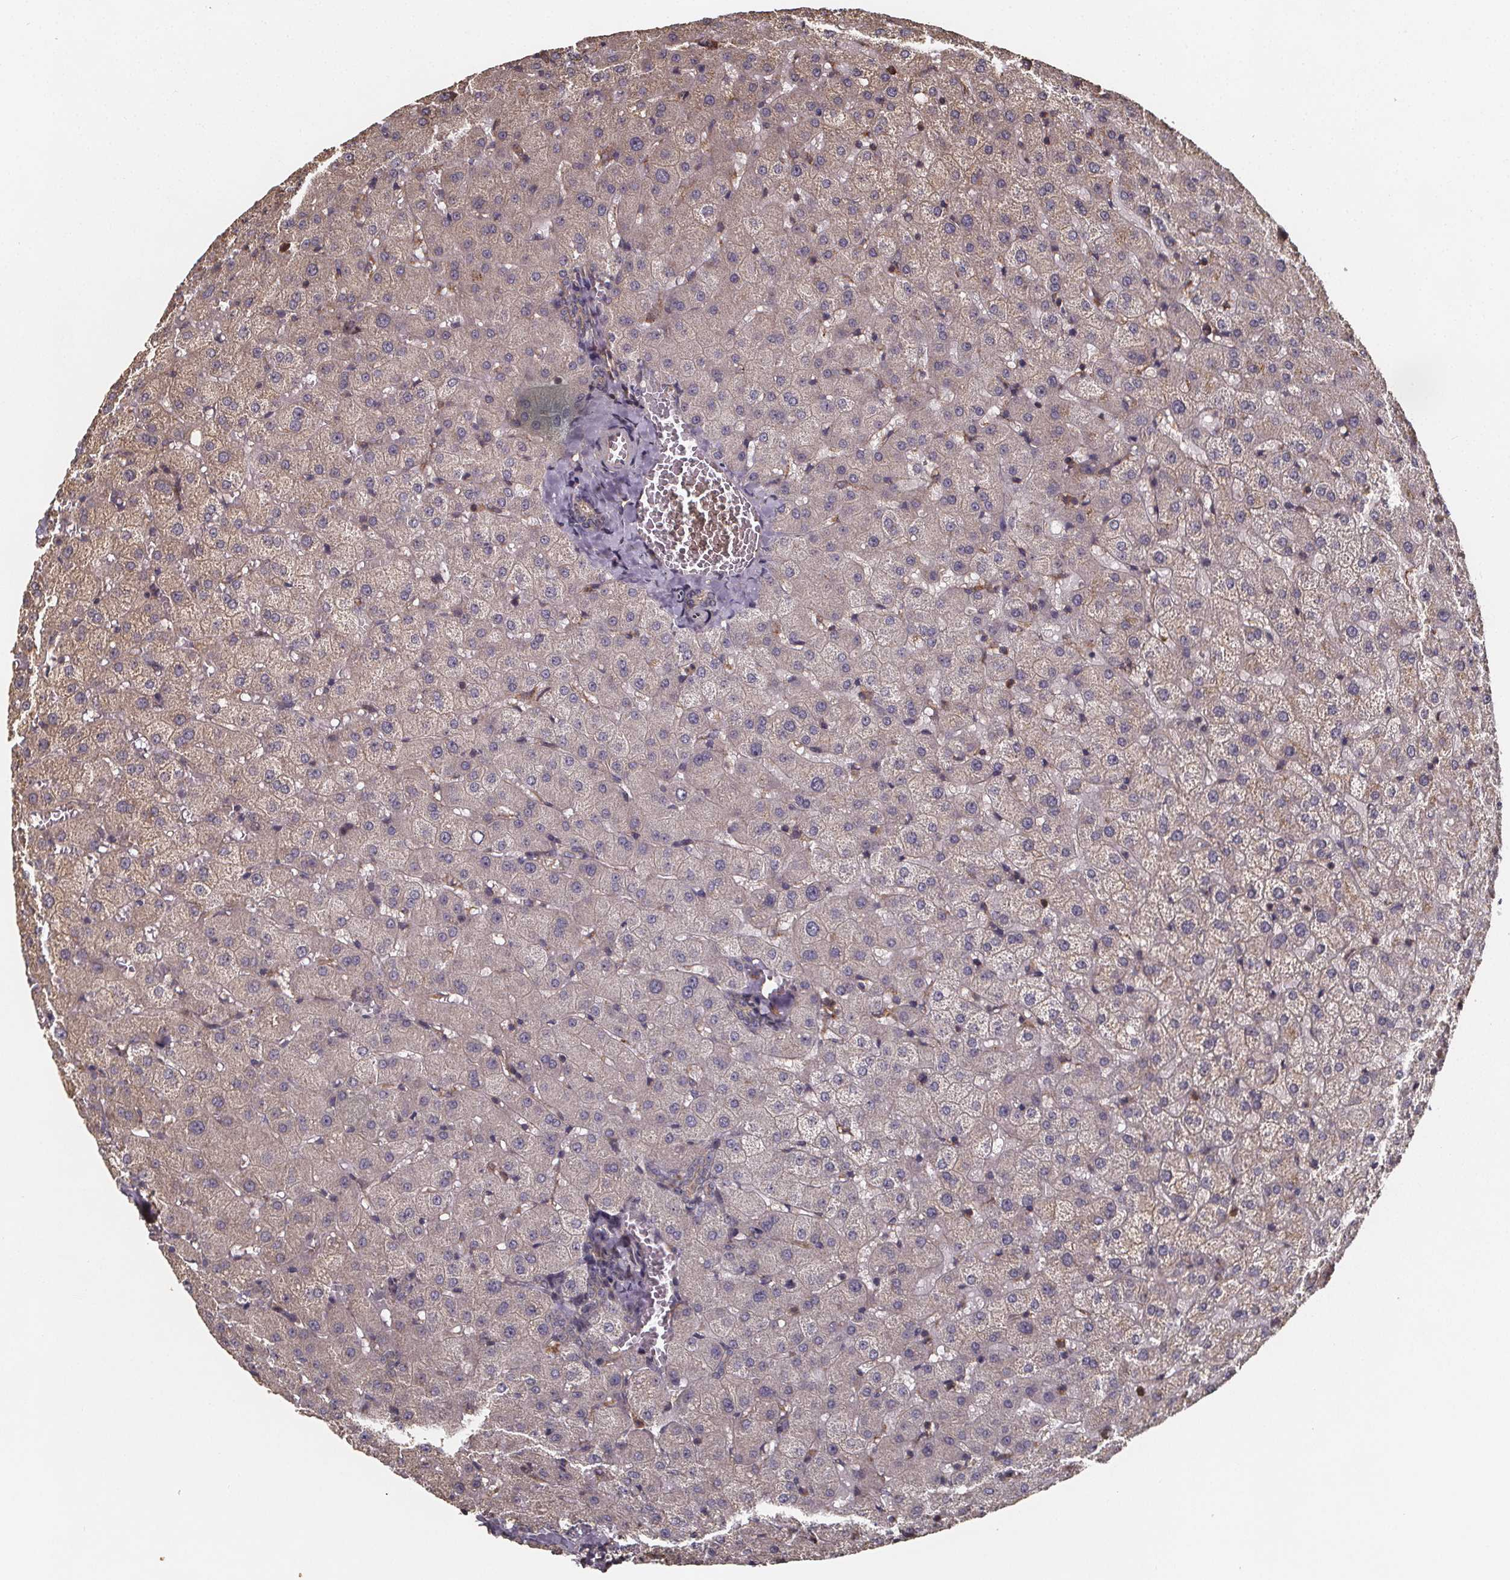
{"staining": {"intensity": "weak", "quantity": "<25%", "location": "cytoplasmic/membranous"}, "tissue": "liver", "cell_type": "Cholangiocytes", "image_type": "normal", "snomed": [{"axis": "morphology", "description": "Normal tissue, NOS"}, {"axis": "topography", "description": "Liver"}], "caption": "A high-resolution image shows immunohistochemistry (IHC) staining of unremarkable liver, which demonstrates no significant expression in cholangiocytes.", "gene": "ZNF879", "patient": {"sex": "female", "age": 50}}